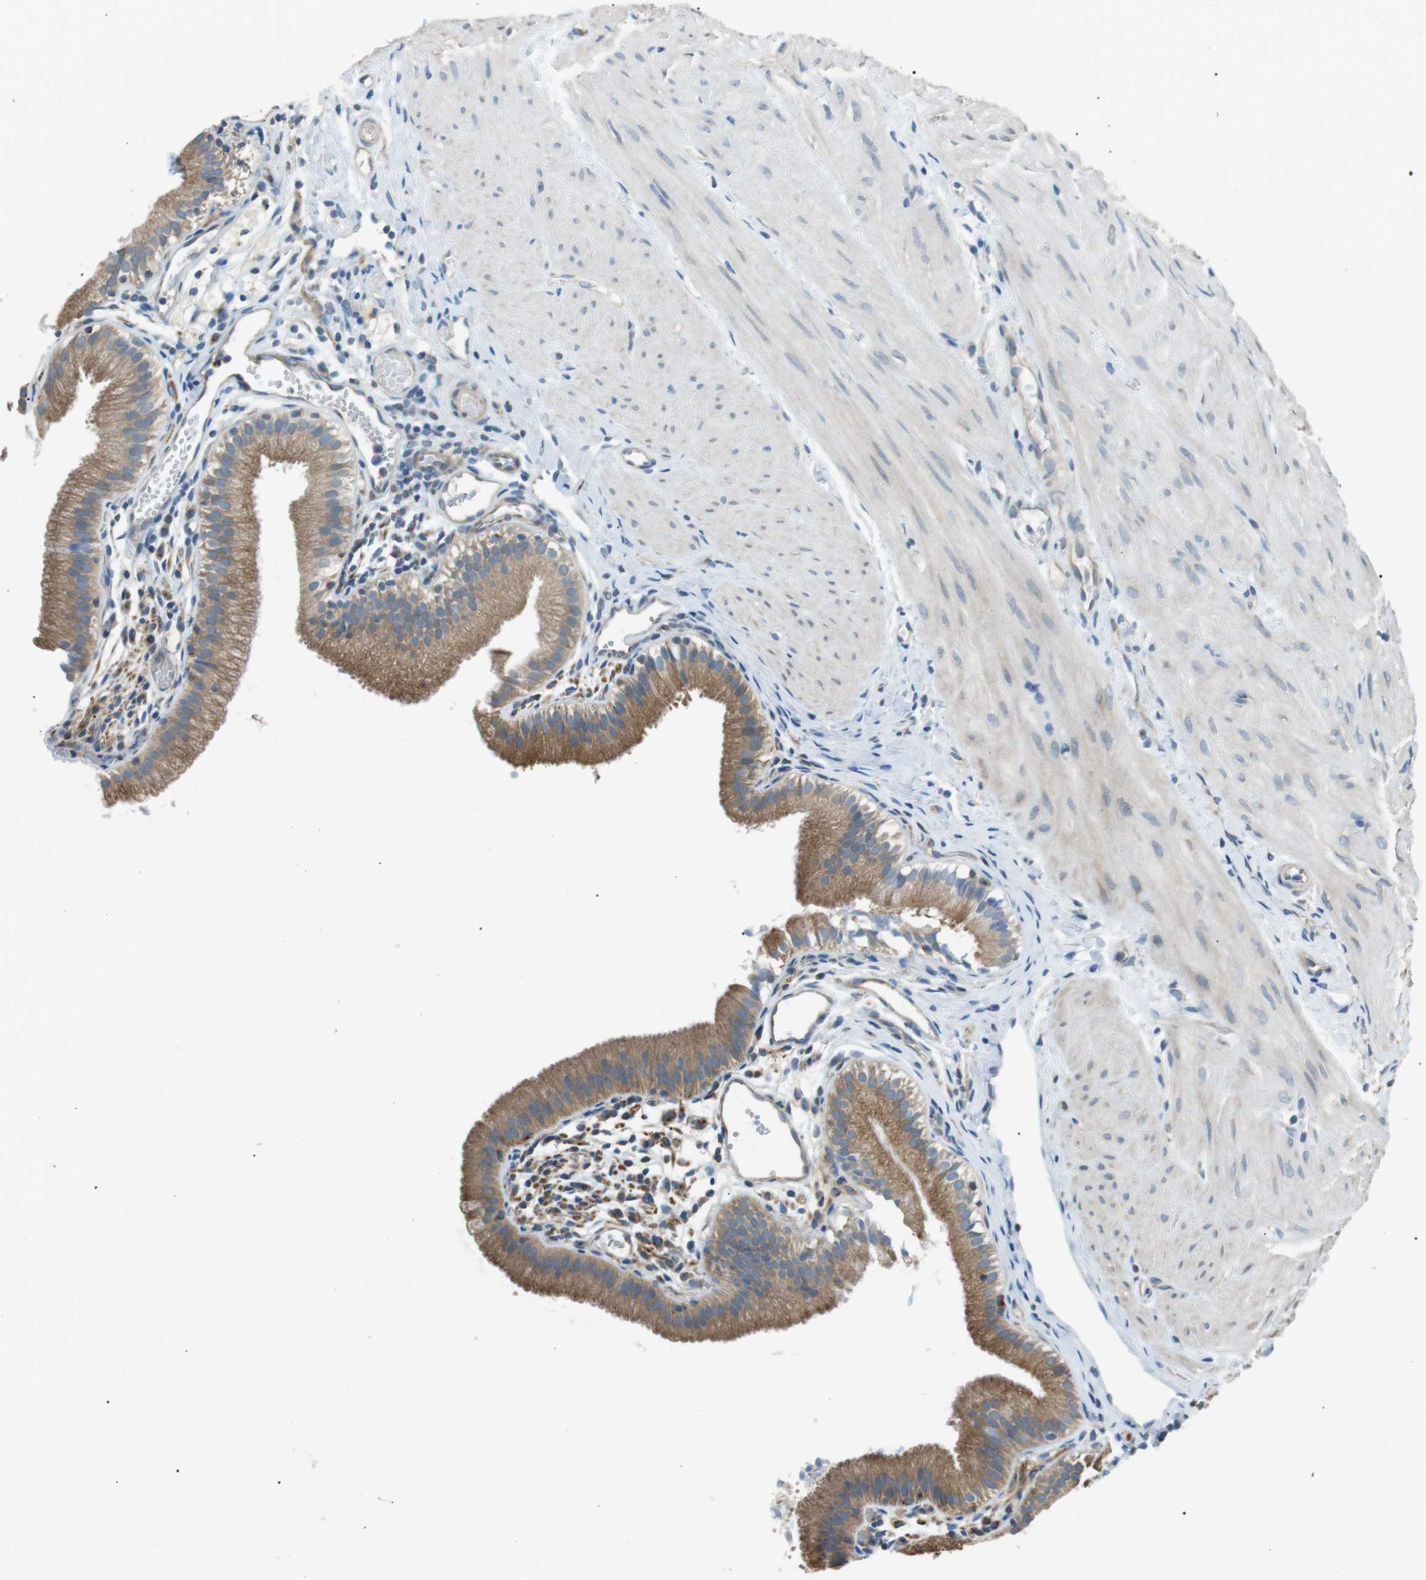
{"staining": {"intensity": "moderate", "quantity": ">75%", "location": "cytoplasmic/membranous"}, "tissue": "gallbladder", "cell_type": "Glandular cells", "image_type": "normal", "snomed": [{"axis": "morphology", "description": "Normal tissue, NOS"}, {"axis": "topography", "description": "Gallbladder"}], "caption": "Glandular cells show medium levels of moderate cytoplasmic/membranous expression in about >75% of cells in normal human gallbladder.", "gene": "CDH26", "patient": {"sex": "female", "age": 26}}